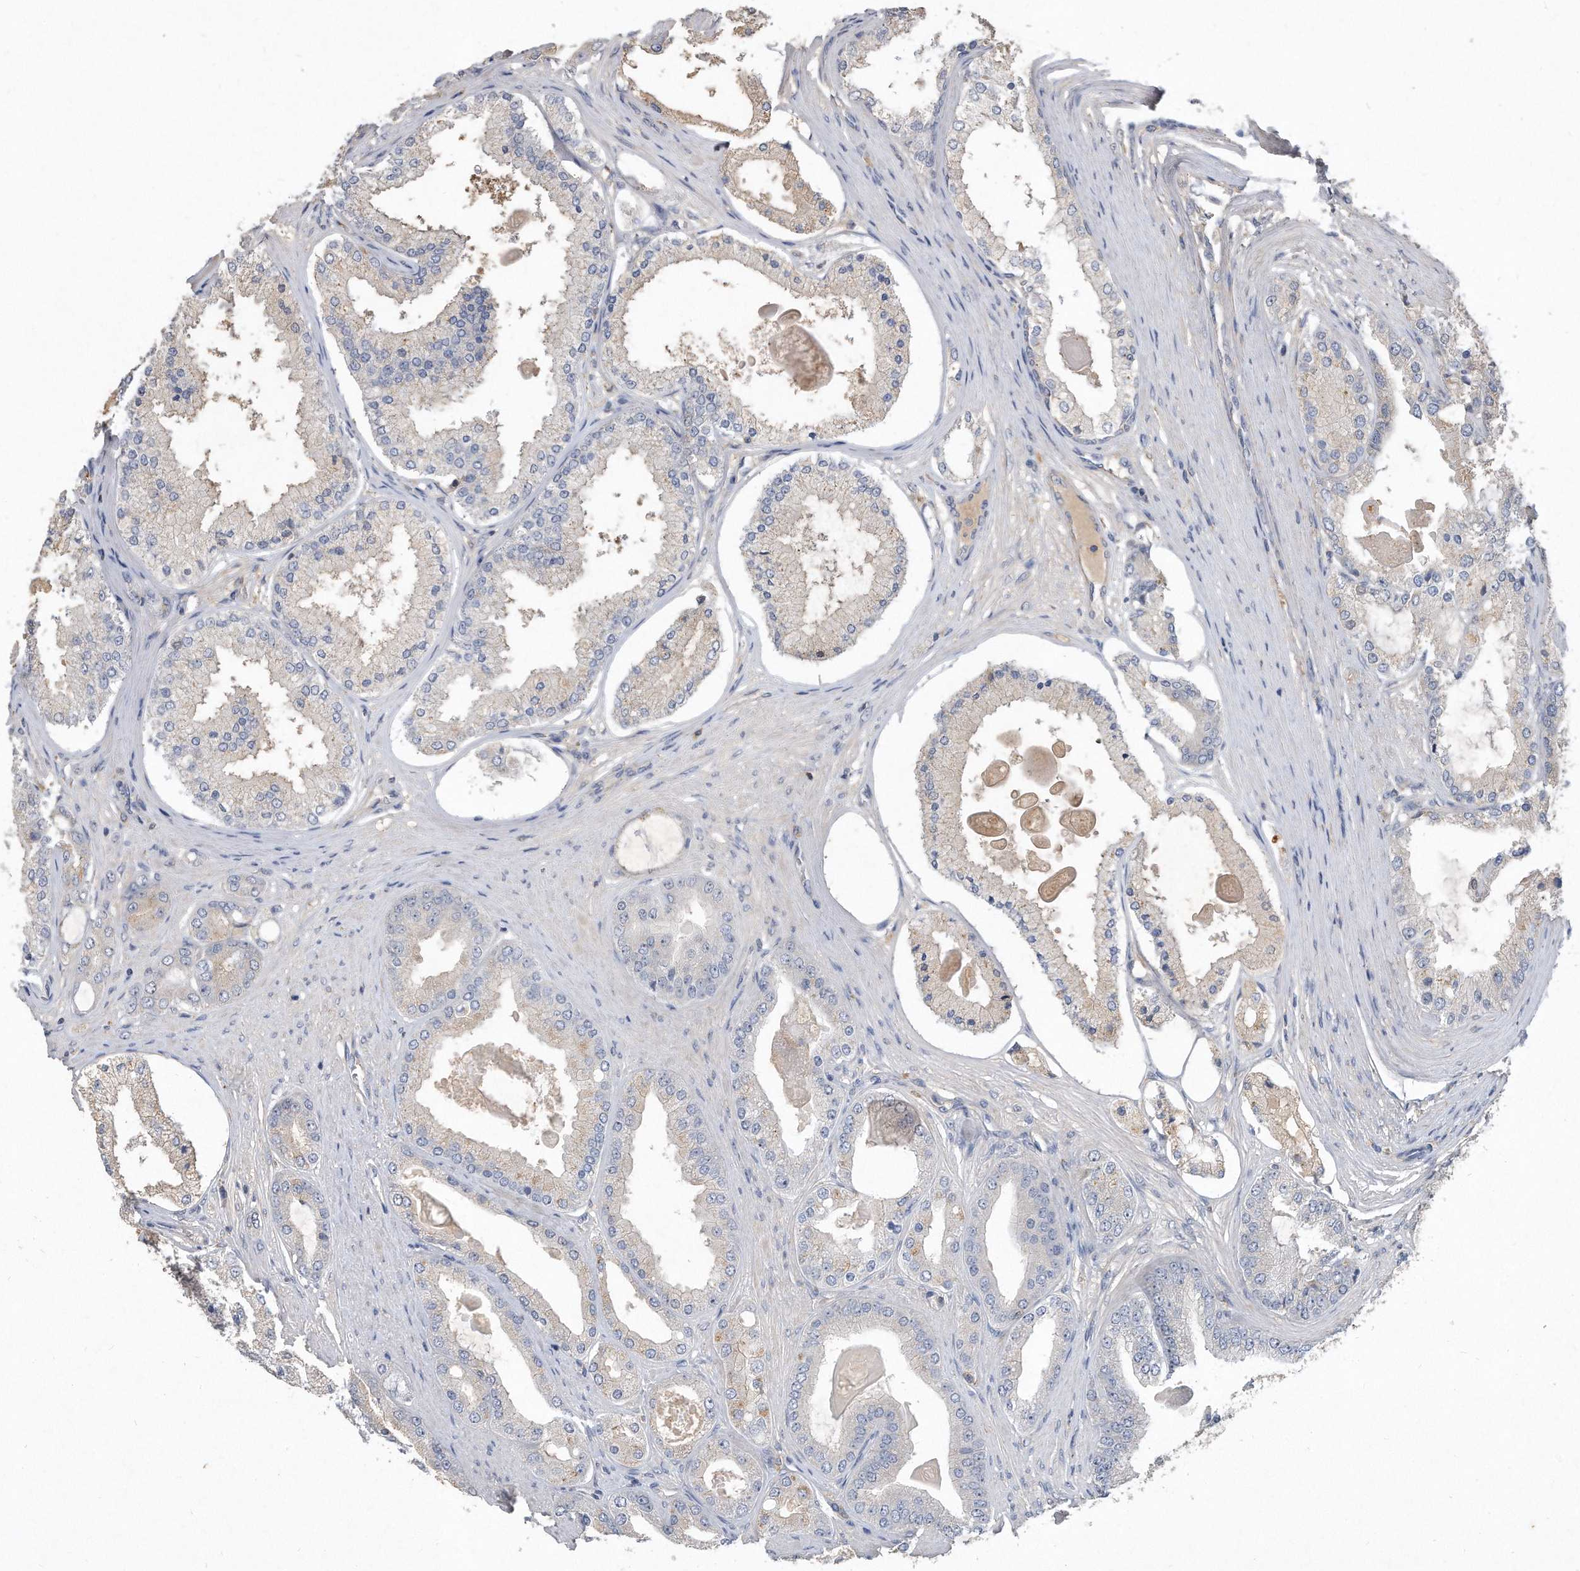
{"staining": {"intensity": "negative", "quantity": "none", "location": "none"}, "tissue": "prostate cancer", "cell_type": "Tumor cells", "image_type": "cancer", "snomed": [{"axis": "morphology", "description": "Adenocarcinoma, High grade"}, {"axis": "topography", "description": "Prostate"}], "caption": "Tumor cells show no significant positivity in adenocarcinoma (high-grade) (prostate).", "gene": "PGBD2", "patient": {"sex": "male", "age": 60}}